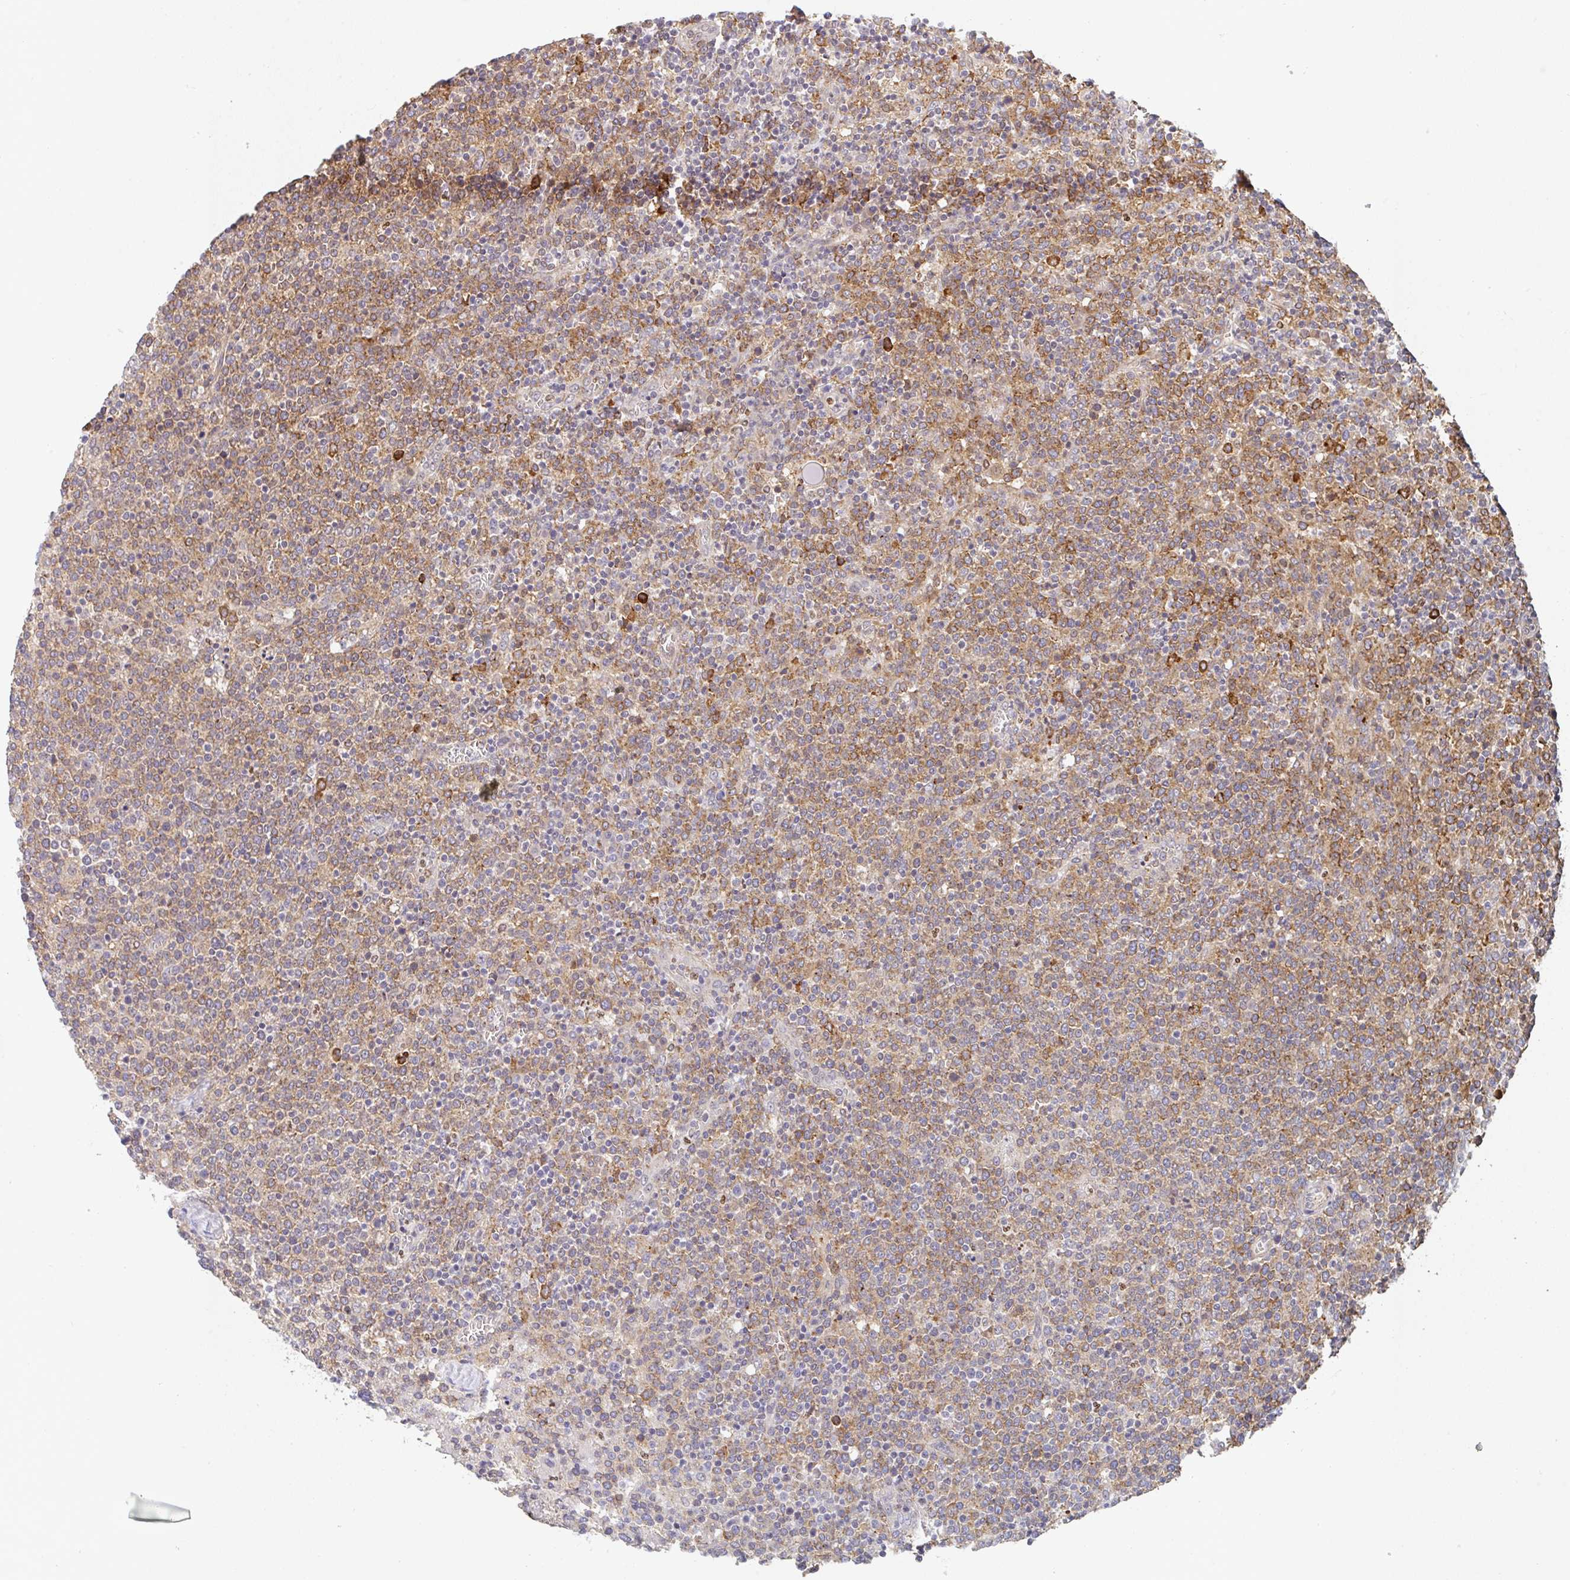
{"staining": {"intensity": "moderate", "quantity": "25%-75%", "location": "cytoplasmic/membranous"}, "tissue": "lymphoma", "cell_type": "Tumor cells", "image_type": "cancer", "snomed": [{"axis": "morphology", "description": "Malignant lymphoma, non-Hodgkin's type, High grade"}, {"axis": "topography", "description": "Lymph node"}], "caption": "Human high-grade malignant lymphoma, non-Hodgkin's type stained with a brown dye demonstrates moderate cytoplasmic/membranous positive positivity in about 25%-75% of tumor cells.", "gene": "SIMC1", "patient": {"sex": "male", "age": 61}}